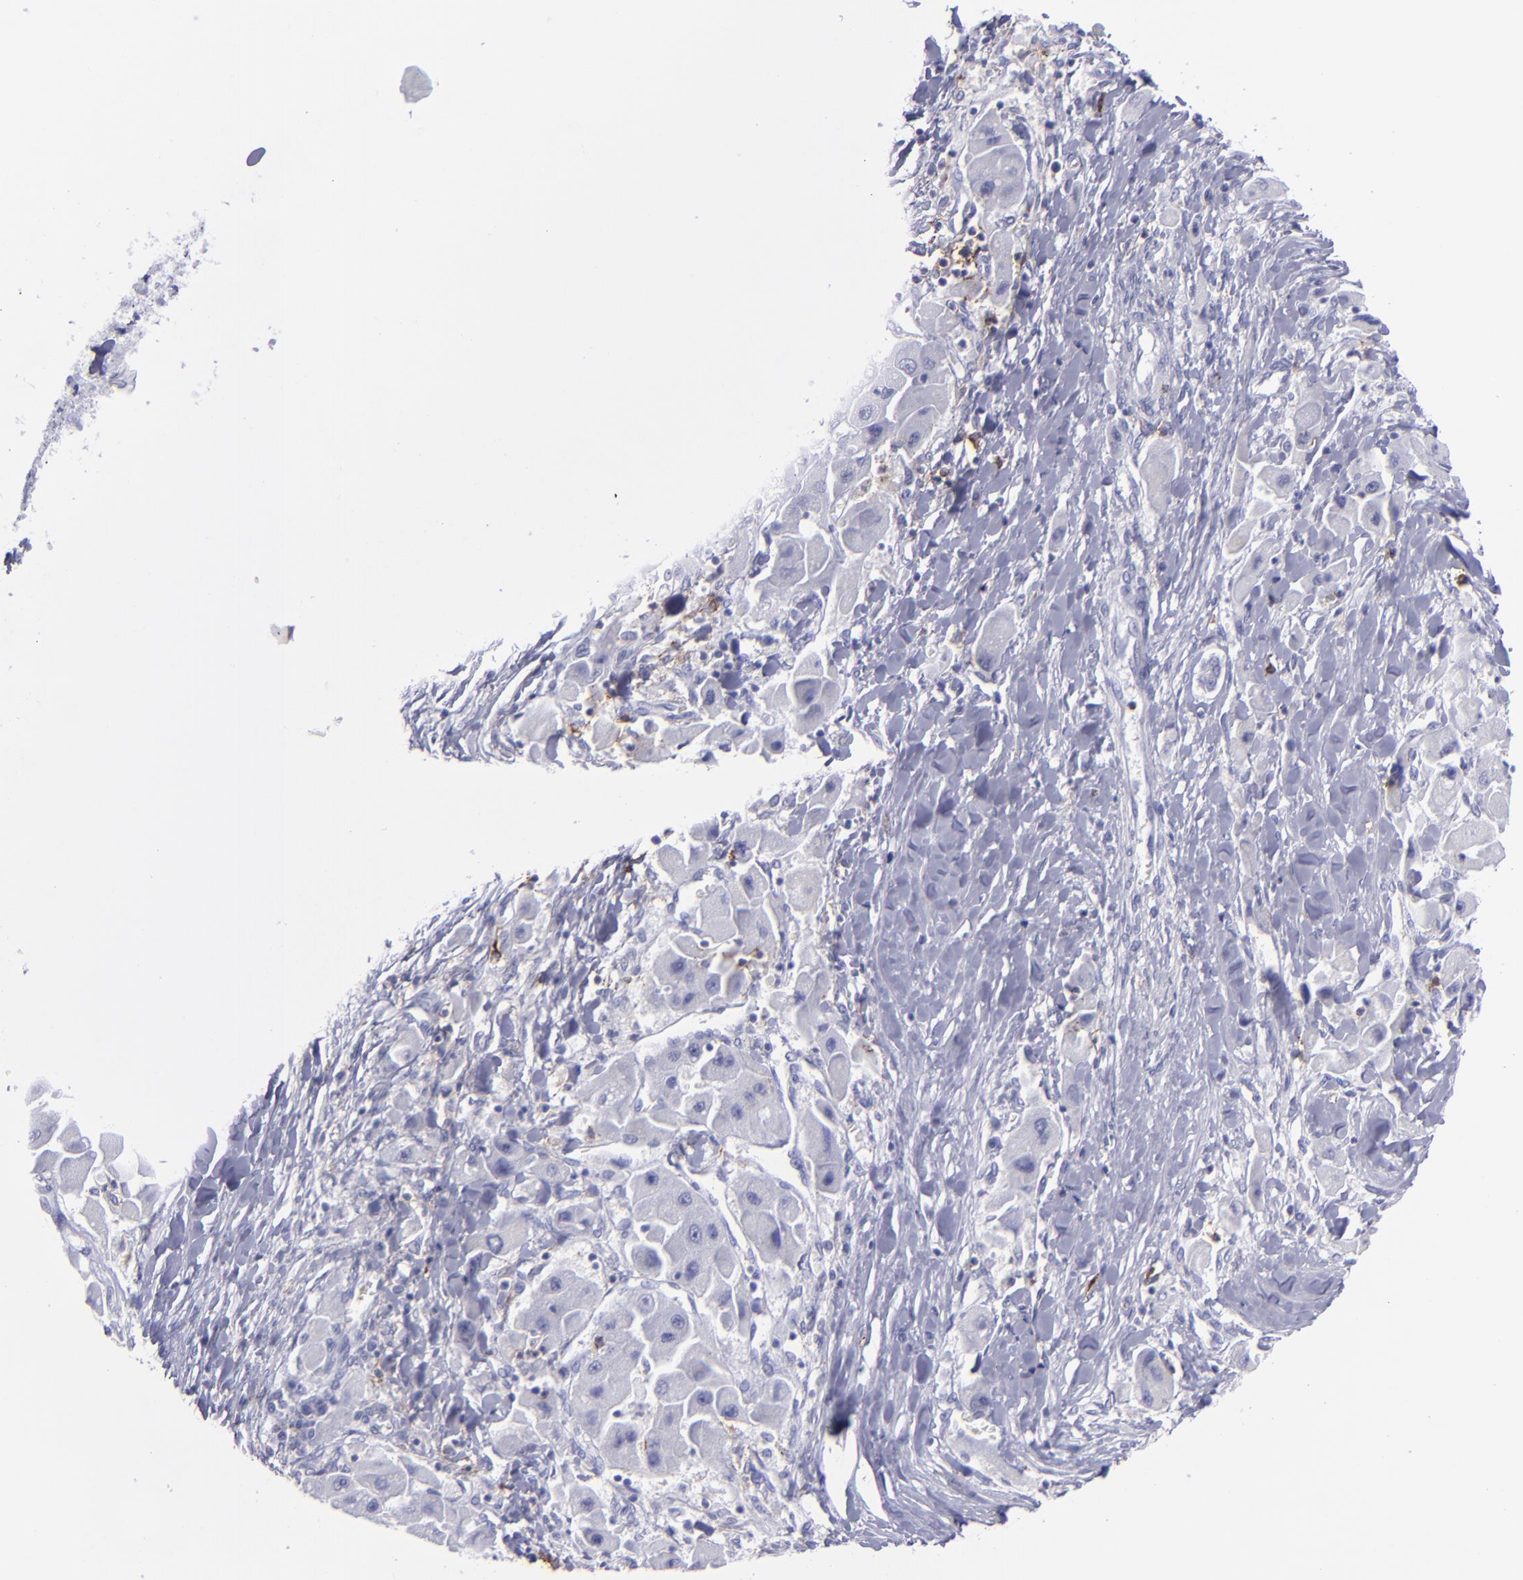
{"staining": {"intensity": "negative", "quantity": "none", "location": "none"}, "tissue": "liver cancer", "cell_type": "Tumor cells", "image_type": "cancer", "snomed": [{"axis": "morphology", "description": "Carcinoma, Hepatocellular, NOS"}, {"axis": "topography", "description": "Liver"}], "caption": "Liver cancer was stained to show a protein in brown. There is no significant expression in tumor cells. (DAB immunohistochemistry (IHC) visualized using brightfield microscopy, high magnification).", "gene": "SELPLG", "patient": {"sex": "male", "age": 24}}